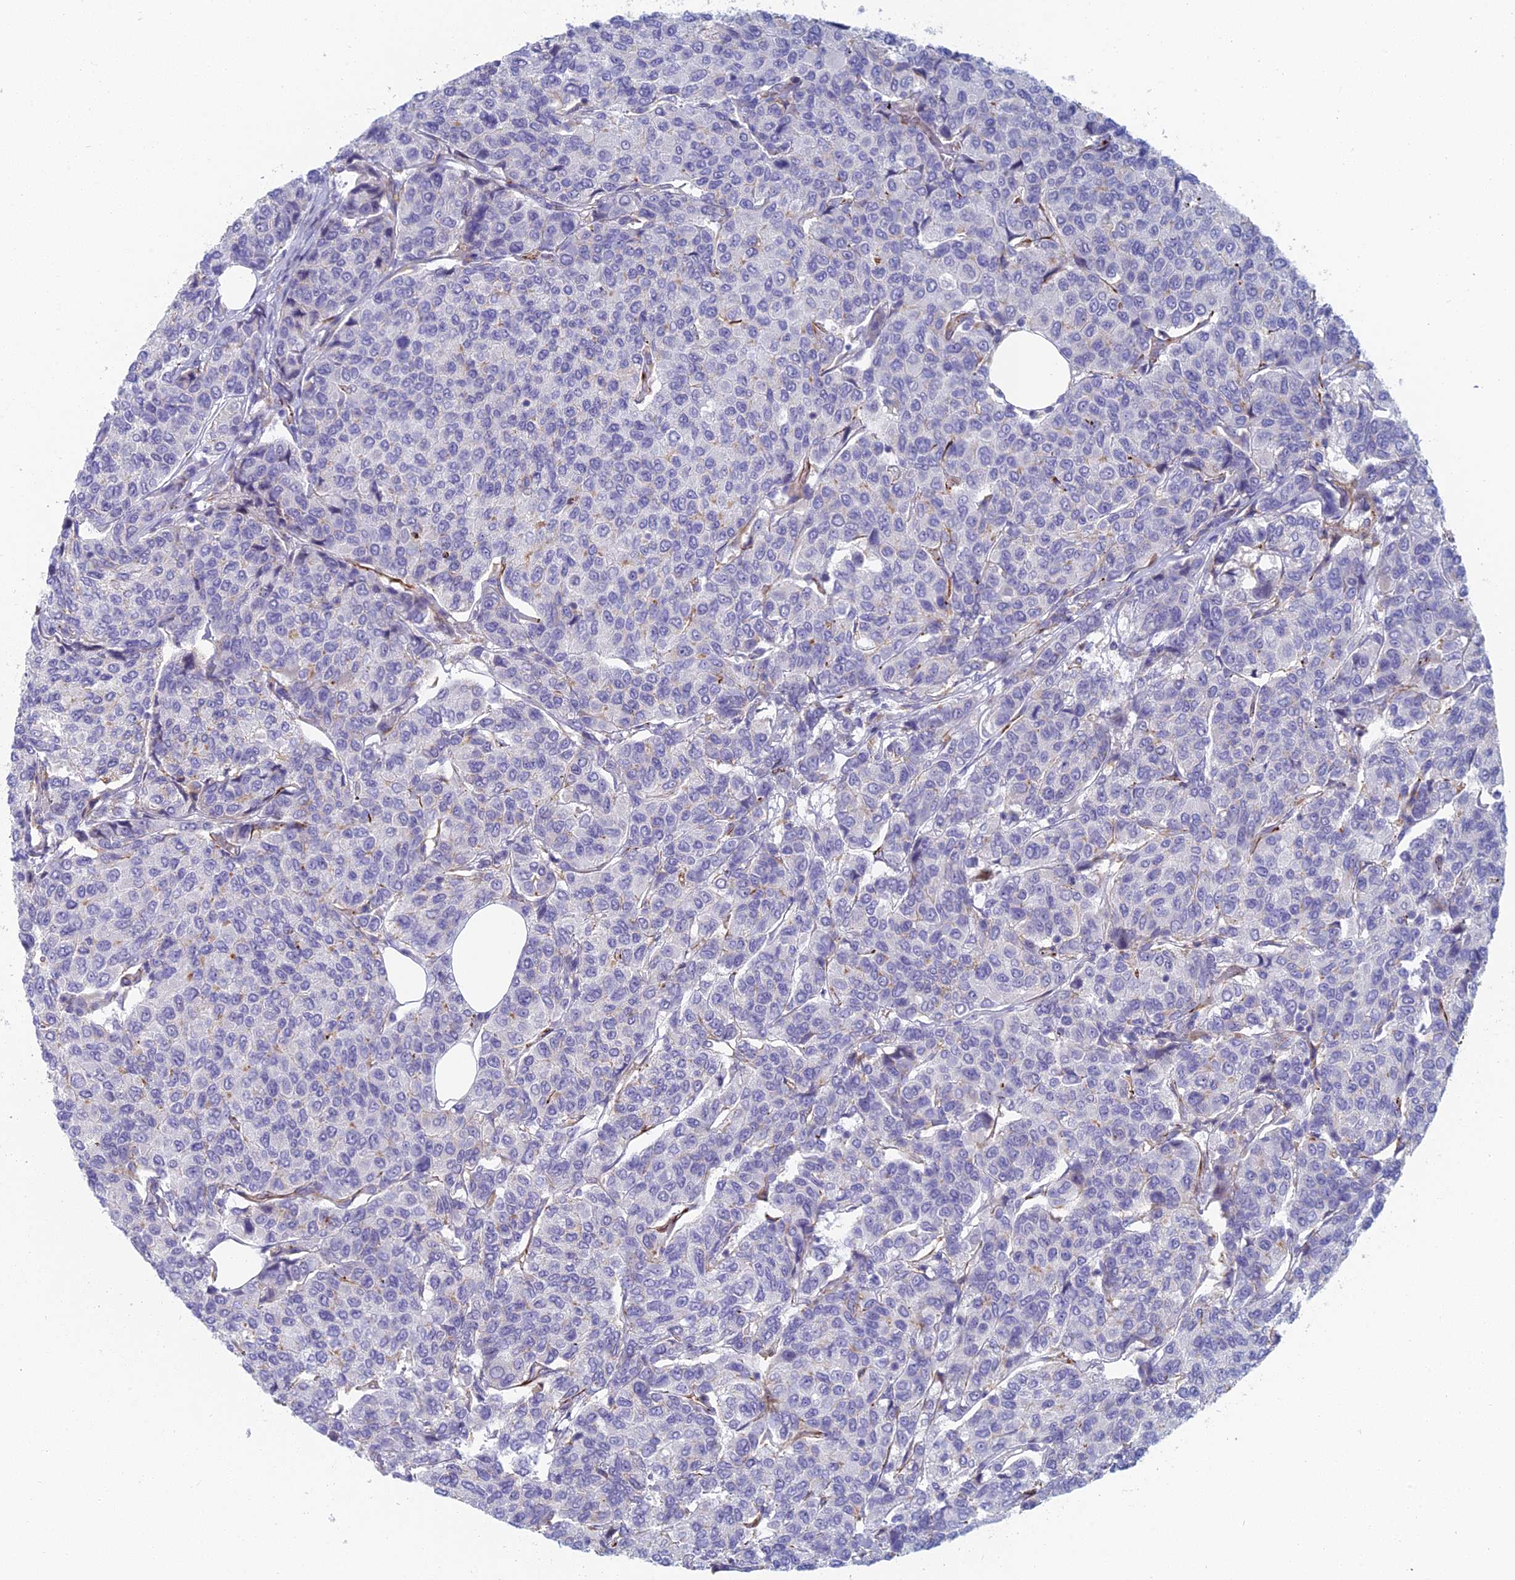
{"staining": {"intensity": "negative", "quantity": "none", "location": "none"}, "tissue": "breast cancer", "cell_type": "Tumor cells", "image_type": "cancer", "snomed": [{"axis": "morphology", "description": "Duct carcinoma"}, {"axis": "topography", "description": "Breast"}], "caption": "Tumor cells are negative for brown protein staining in breast intraductal carcinoma. (Immunohistochemistry (ihc), brightfield microscopy, high magnification).", "gene": "FERD3L", "patient": {"sex": "female", "age": 55}}